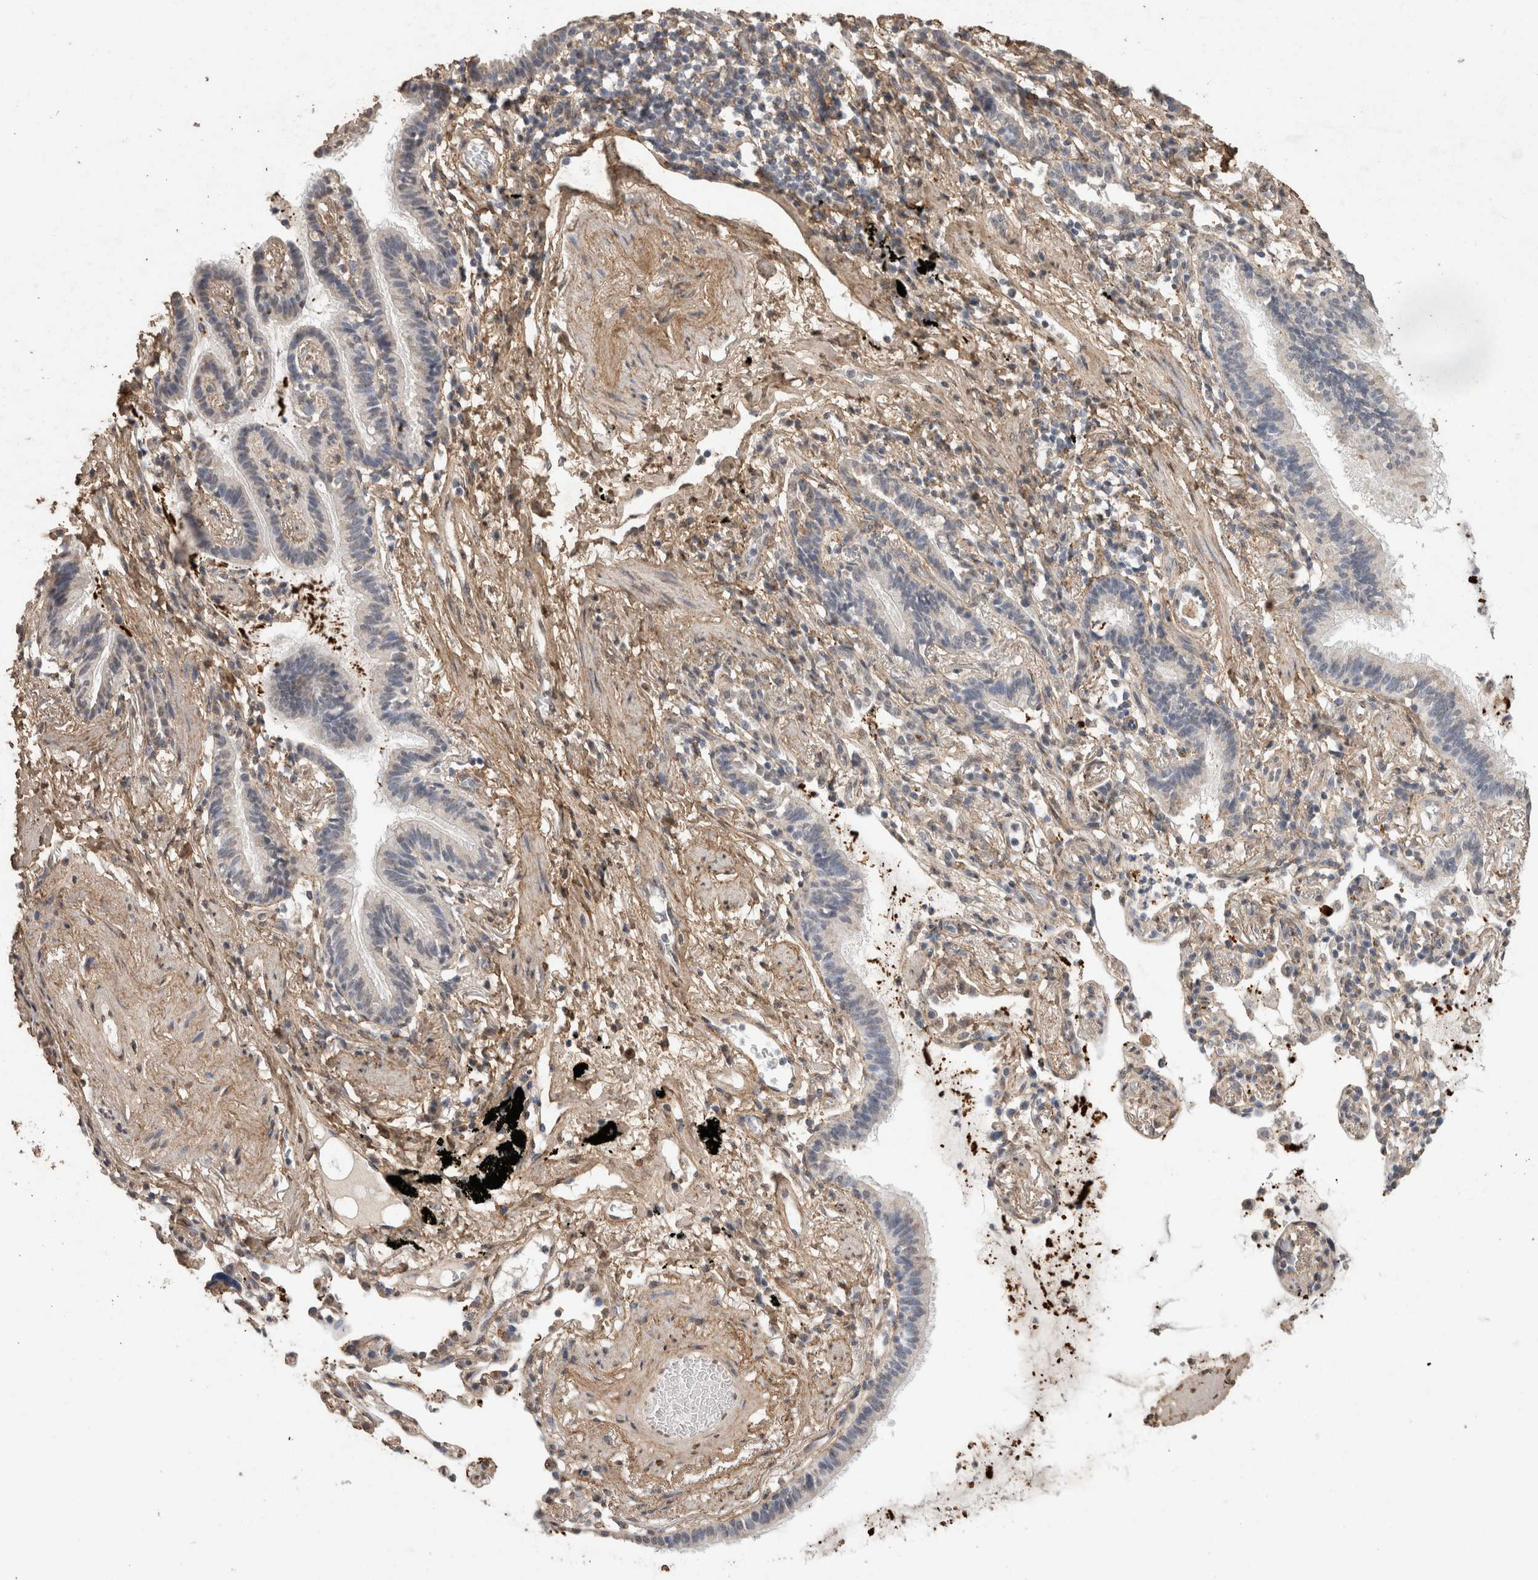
{"staining": {"intensity": "negative", "quantity": "none", "location": "none"}, "tissue": "lung cancer", "cell_type": "Tumor cells", "image_type": "cancer", "snomed": [{"axis": "morphology", "description": "Adenocarcinoma, NOS"}, {"axis": "topography", "description": "Lung"}], "caption": "Adenocarcinoma (lung) stained for a protein using immunohistochemistry (IHC) displays no staining tumor cells.", "gene": "C1QTNF5", "patient": {"sex": "female", "age": 70}}